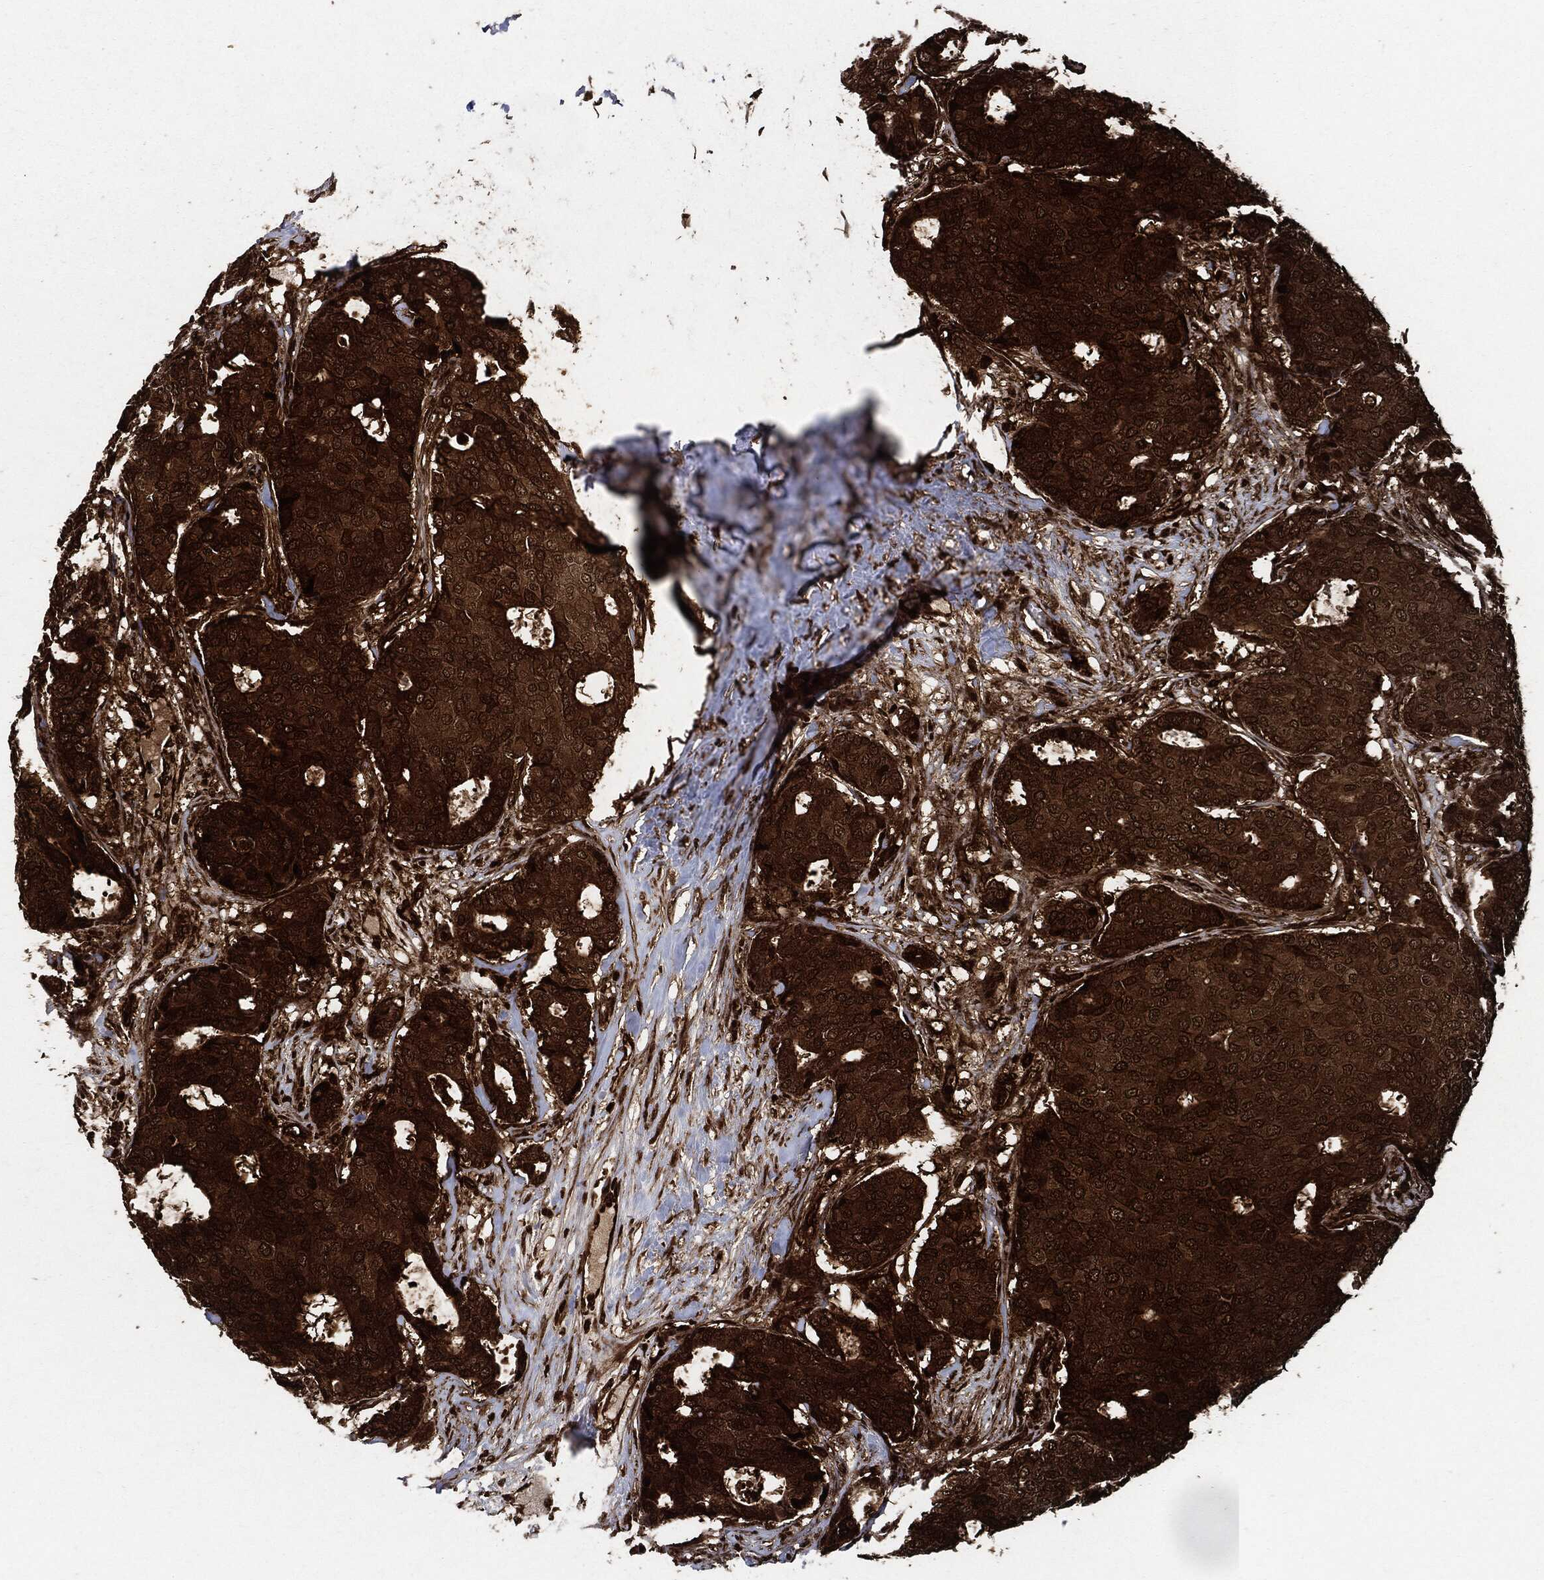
{"staining": {"intensity": "strong", "quantity": ">75%", "location": "cytoplasmic/membranous"}, "tissue": "breast cancer", "cell_type": "Tumor cells", "image_type": "cancer", "snomed": [{"axis": "morphology", "description": "Duct carcinoma"}, {"axis": "topography", "description": "Breast"}], "caption": "High-magnification brightfield microscopy of breast invasive ductal carcinoma stained with DAB (3,3'-diaminobenzidine) (brown) and counterstained with hematoxylin (blue). tumor cells exhibit strong cytoplasmic/membranous staining is seen in about>75% of cells. The staining was performed using DAB (3,3'-diaminobenzidine) to visualize the protein expression in brown, while the nuclei were stained in blue with hematoxylin (Magnification: 20x).", "gene": "YWHAB", "patient": {"sex": "female", "age": 75}}